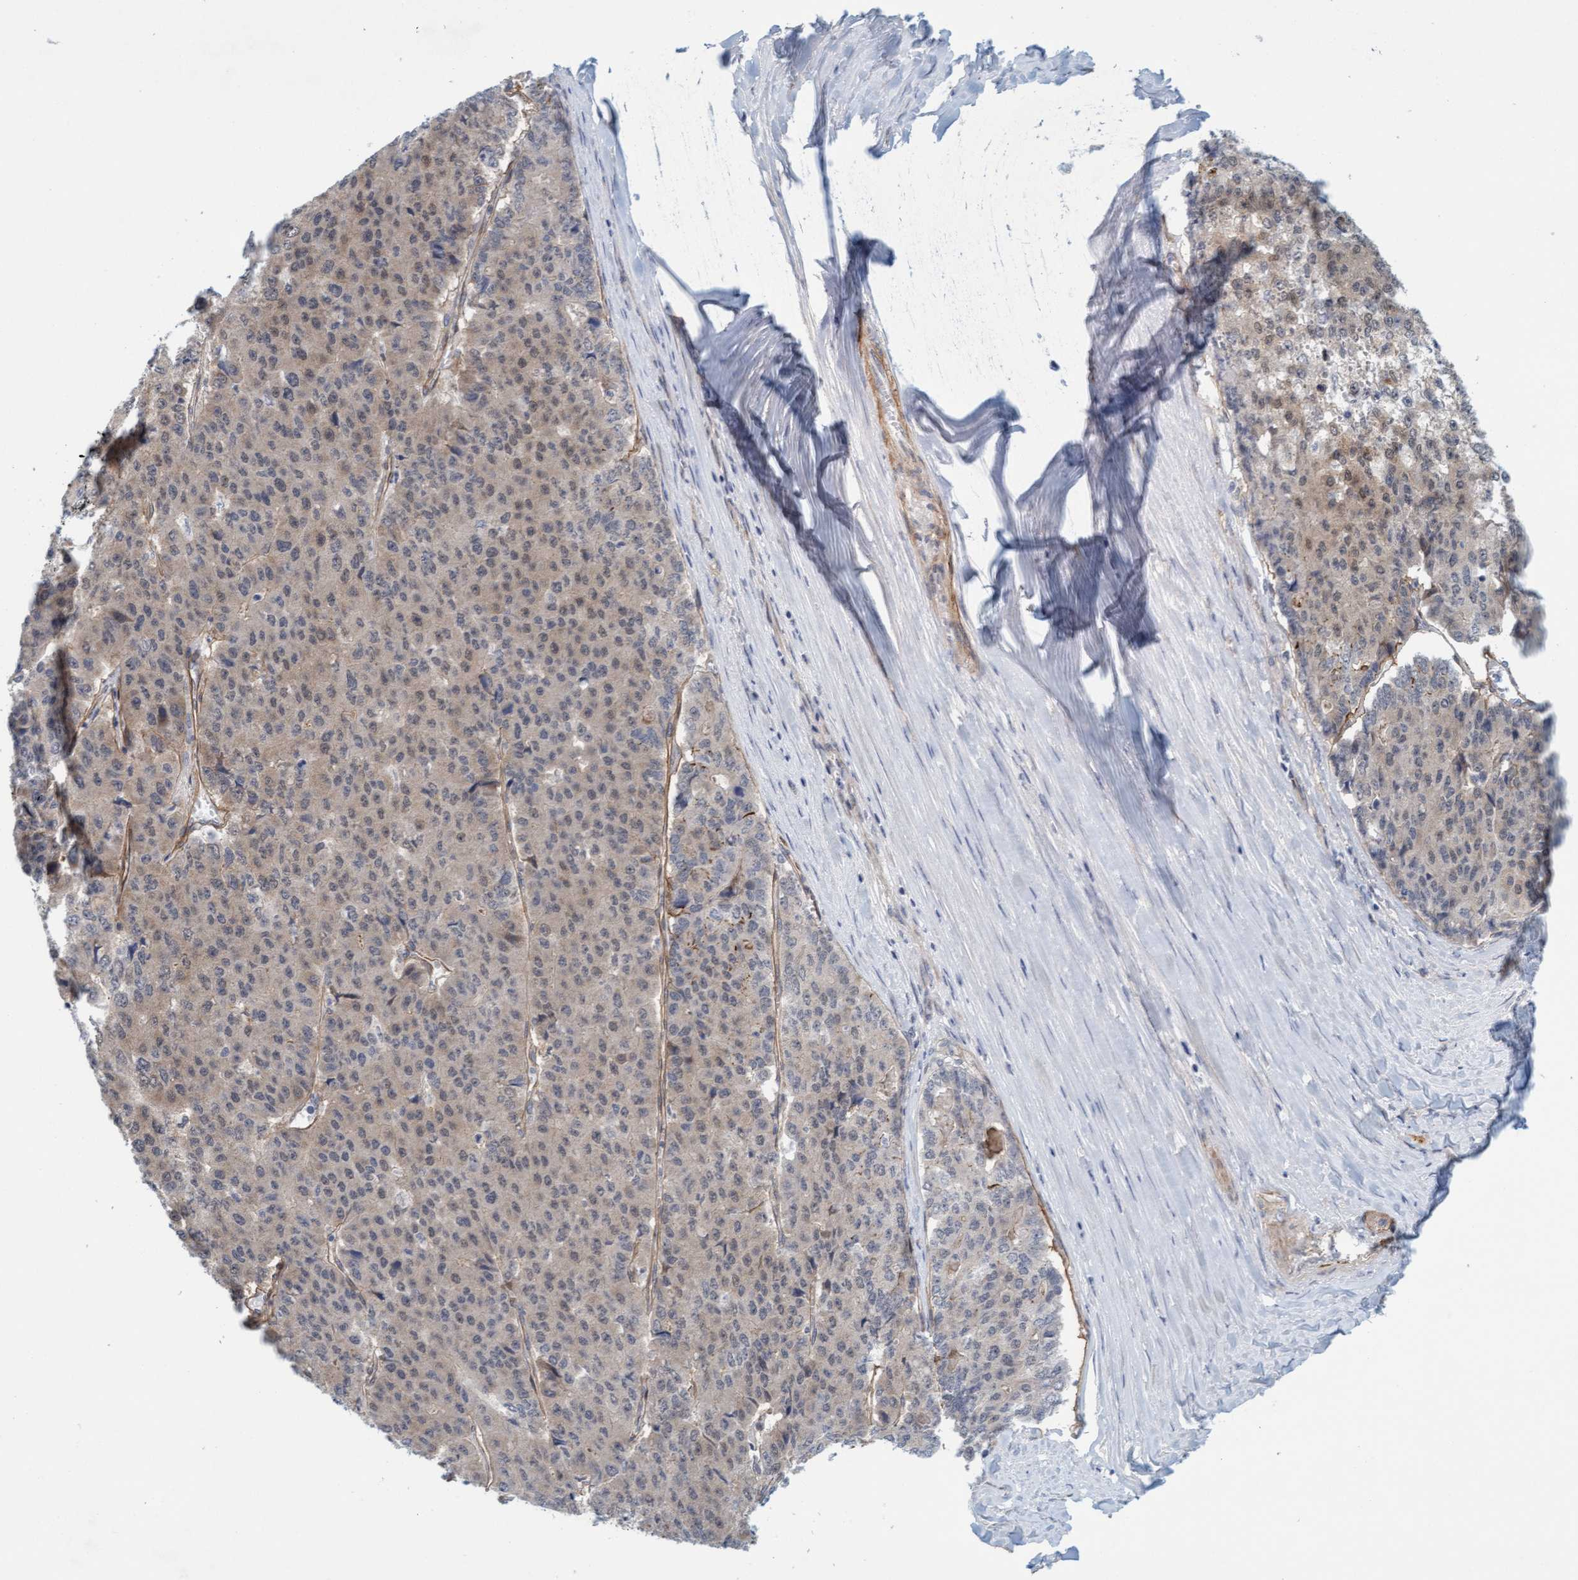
{"staining": {"intensity": "weak", "quantity": "<25%", "location": "cytoplasmic/membranous,nuclear"}, "tissue": "pancreatic cancer", "cell_type": "Tumor cells", "image_type": "cancer", "snomed": [{"axis": "morphology", "description": "Adenocarcinoma, NOS"}, {"axis": "topography", "description": "Pancreas"}], "caption": "Tumor cells show no significant expression in adenocarcinoma (pancreatic).", "gene": "TSTD2", "patient": {"sex": "male", "age": 50}}